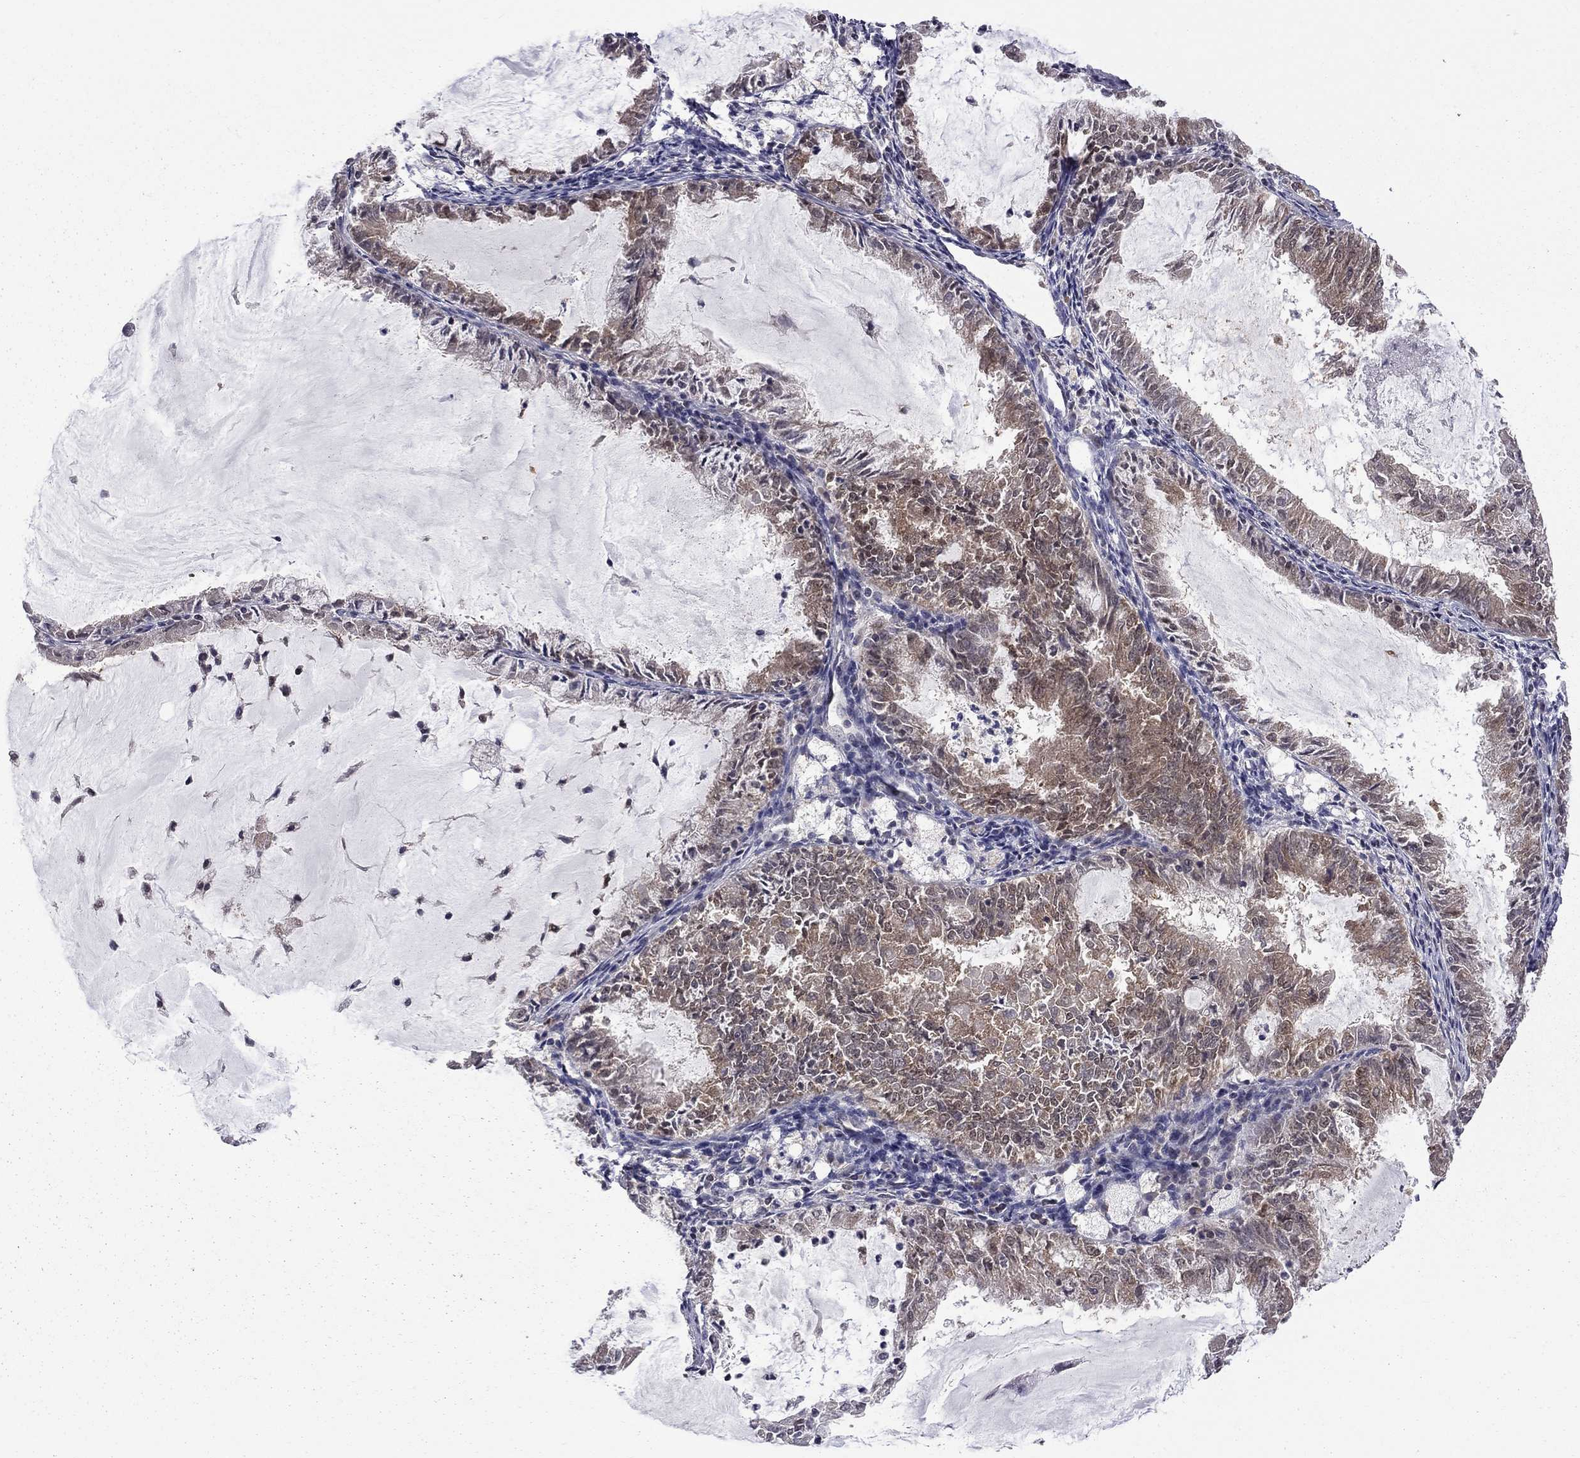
{"staining": {"intensity": "moderate", "quantity": ">75%", "location": "cytoplasmic/membranous"}, "tissue": "endometrial cancer", "cell_type": "Tumor cells", "image_type": "cancer", "snomed": [{"axis": "morphology", "description": "Adenocarcinoma, NOS"}, {"axis": "topography", "description": "Endometrium"}], "caption": "Protein staining by immunohistochemistry displays moderate cytoplasmic/membranous staining in approximately >75% of tumor cells in endometrial cancer.", "gene": "NAA50", "patient": {"sex": "female", "age": 57}}